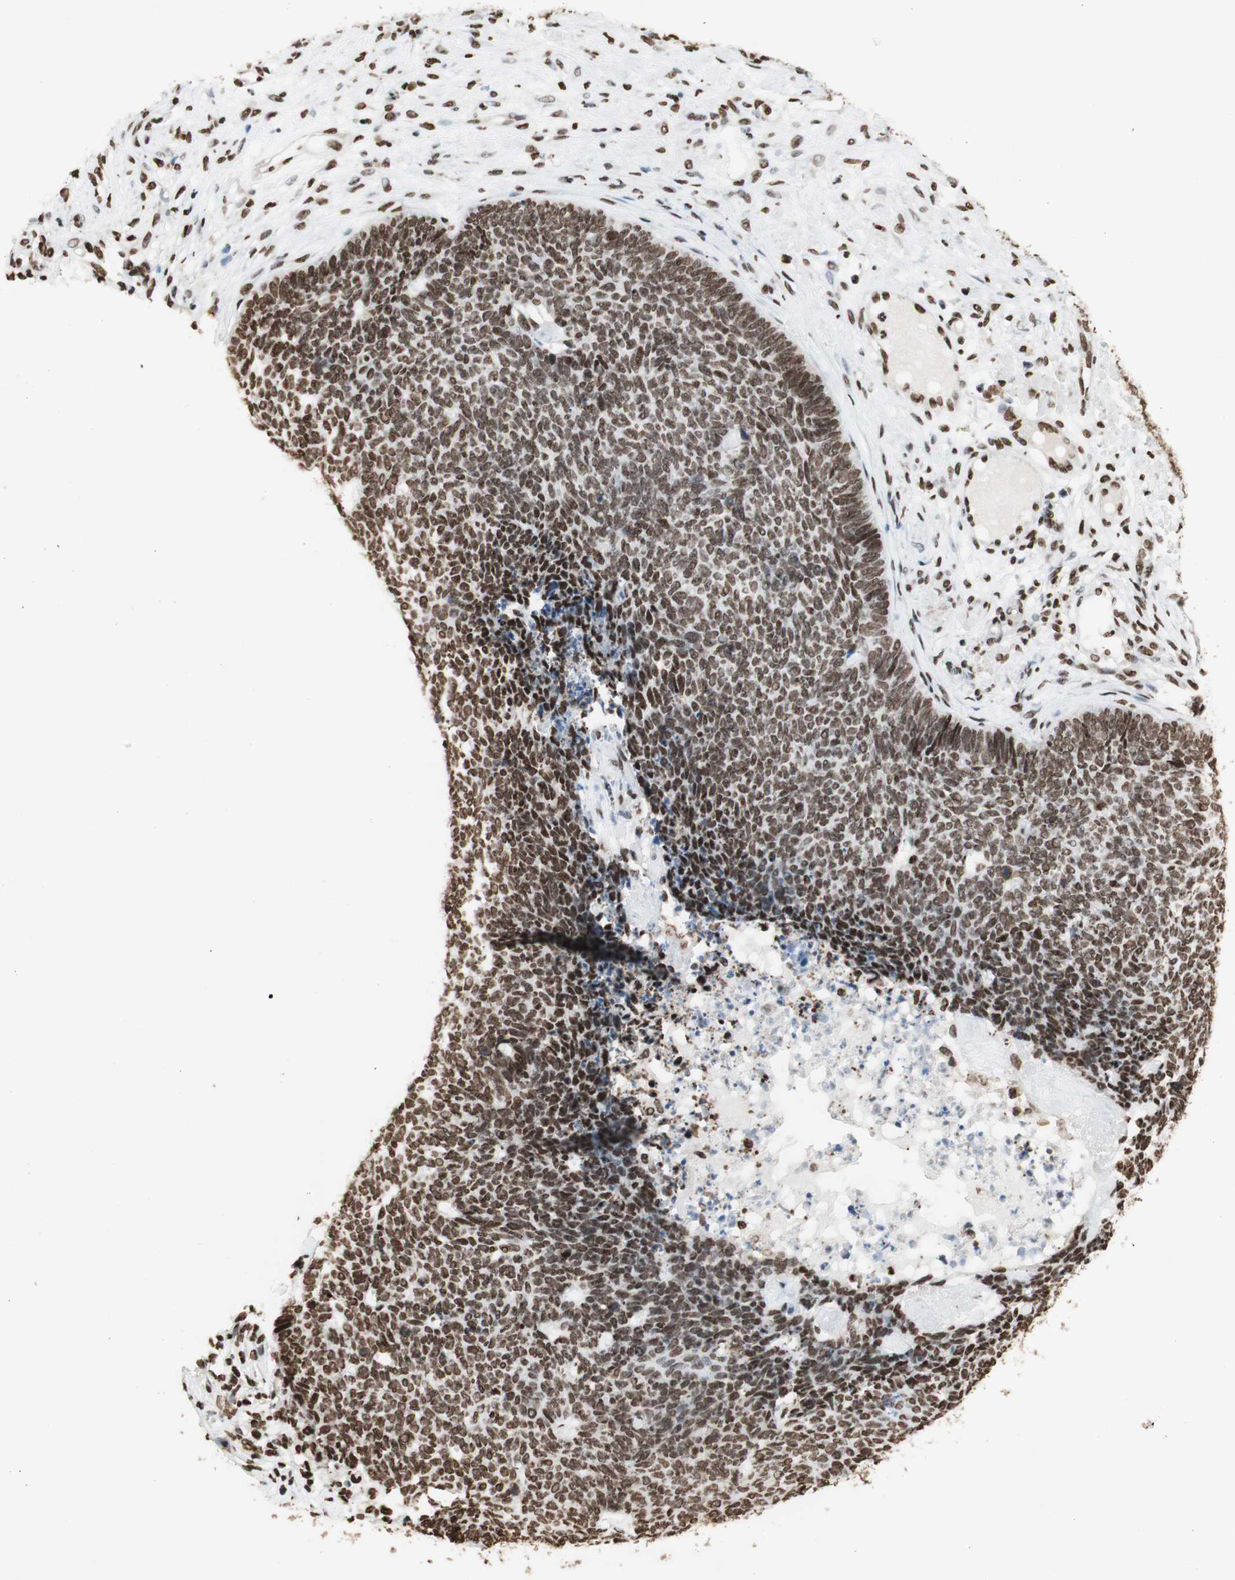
{"staining": {"intensity": "moderate", "quantity": ">75%", "location": "nuclear"}, "tissue": "skin cancer", "cell_type": "Tumor cells", "image_type": "cancer", "snomed": [{"axis": "morphology", "description": "Basal cell carcinoma"}, {"axis": "topography", "description": "Skin"}], "caption": "Immunohistochemistry (DAB) staining of human skin basal cell carcinoma reveals moderate nuclear protein positivity in approximately >75% of tumor cells.", "gene": "HNRNPA2B1", "patient": {"sex": "female", "age": 84}}